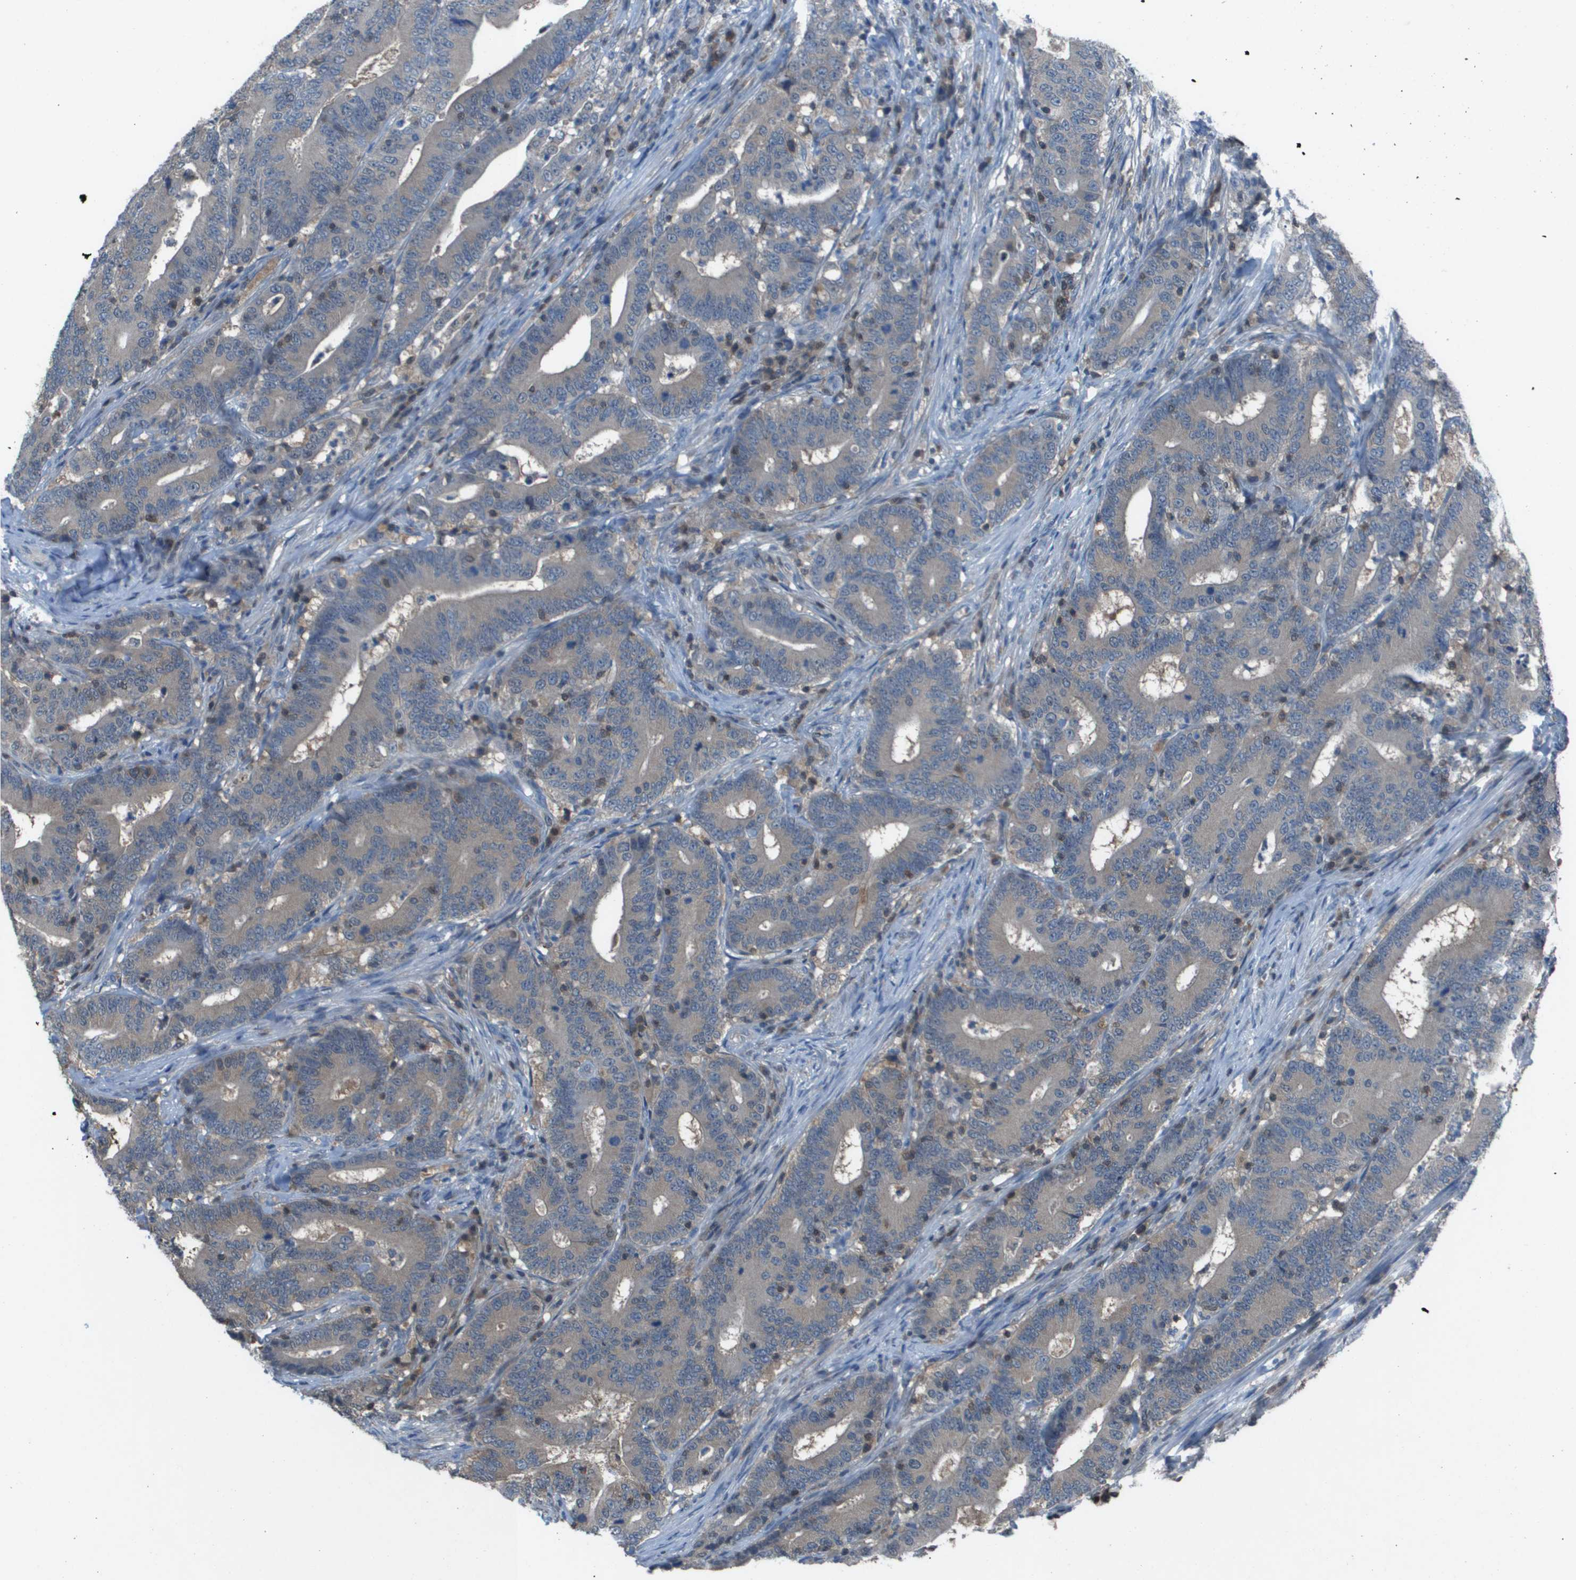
{"staining": {"intensity": "weak", "quantity": "25%-75%", "location": "cytoplasmic/membranous"}, "tissue": "colorectal cancer", "cell_type": "Tumor cells", "image_type": "cancer", "snomed": [{"axis": "morphology", "description": "Adenocarcinoma, NOS"}, {"axis": "topography", "description": "Colon"}], "caption": "Approximately 25%-75% of tumor cells in human adenocarcinoma (colorectal) reveal weak cytoplasmic/membranous protein positivity as visualized by brown immunohistochemical staining.", "gene": "CAMK4", "patient": {"sex": "female", "age": 66}}